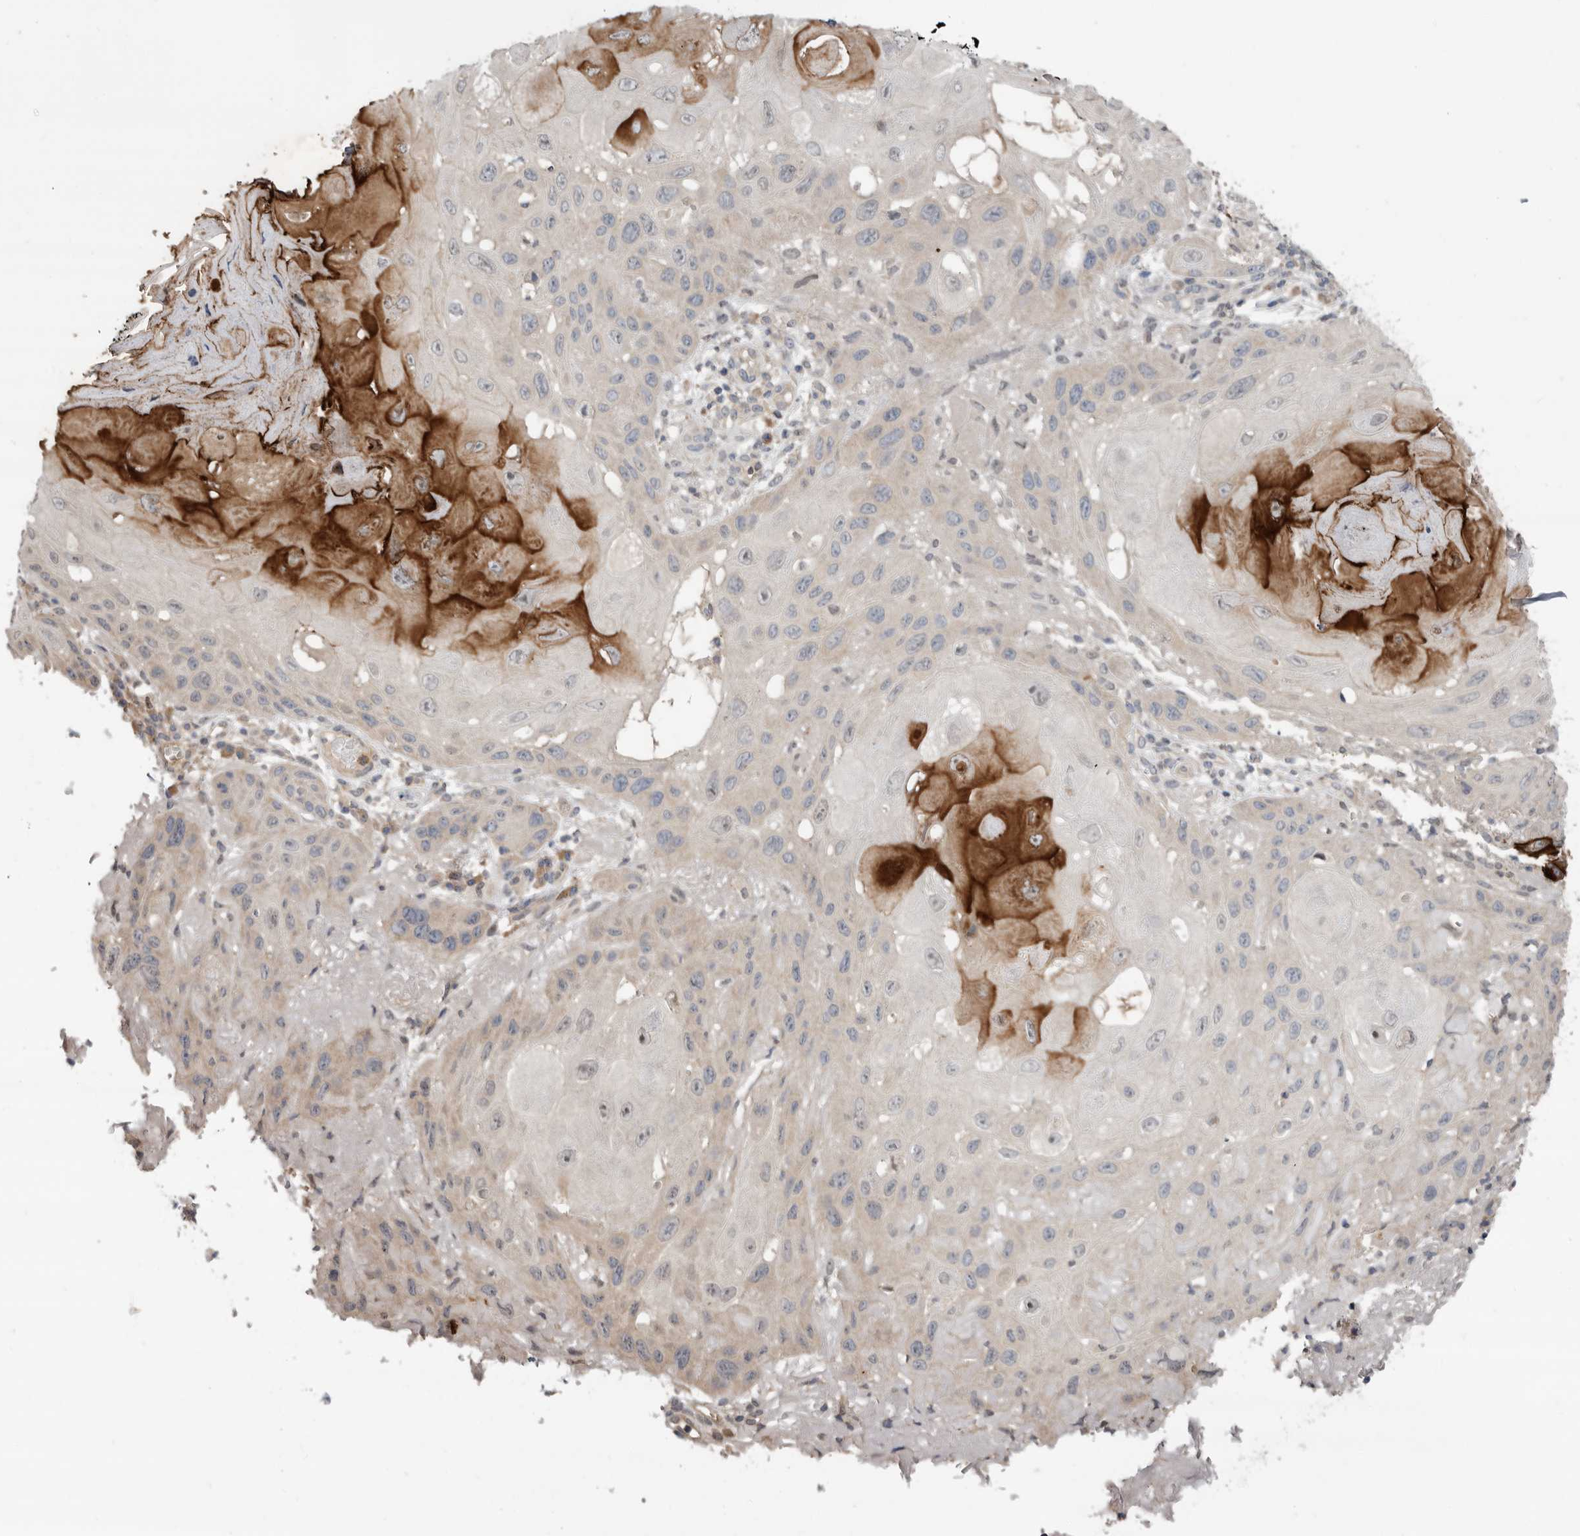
{"staining": {"intensity": "strong", "quantity": "<25%", "location": "cytoplasmic/membranous"}, "tissue": "skin cancer", "cell_type": "Tumor cells", "image_type": "cancer", "snomed": [{"axis": "morphology", "description": "Normal tissue, NOS"}, {"axis": "morphology", "description": "Squamous cell carcinoma, NOS"}, {"axis": "topography", "description": "Skin"}], "caption": "Immunohistochemical staining of human skin cancer shows medium levels of strong cytoplasmic/membranous positivity in approximately <25% of tumor cells. Nuclei are stained in blue.", "gene": "KLK5", "patient": {"sex": "female", "age": 96}}